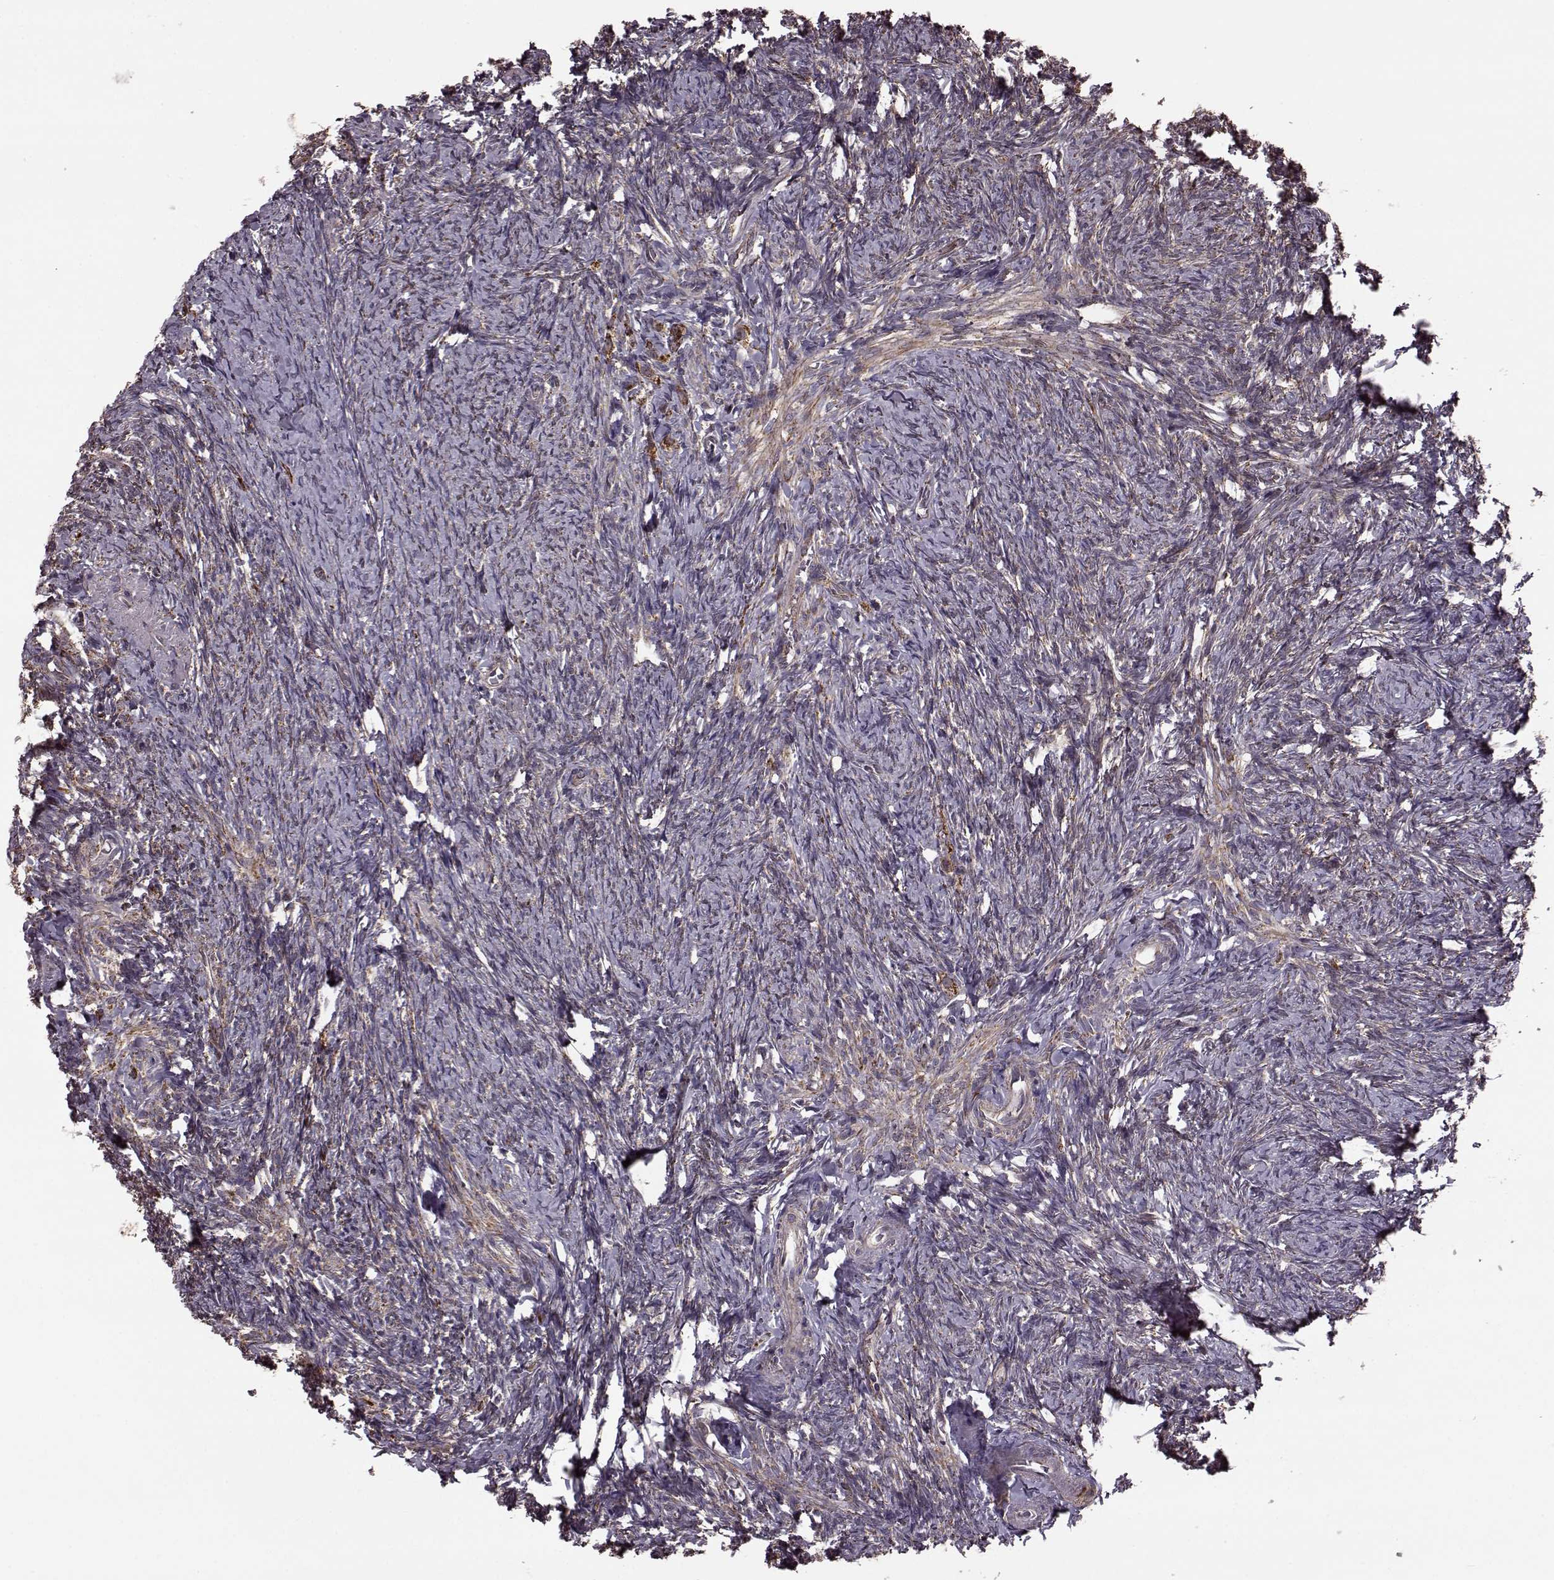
{"staining": {"intensity": "moderate", "quantity": ">75%", "location": "cytoplasmic/membranous"}, "tissue": "ovary", "cell_type": "Follicle cells", "image_type": "normal", "snomed": [{"axis": "morphology", "description": "Normal tissue, NOS"}, {"axis": "topography", "description": "Ovary"}], "caption": "Human ovary stained for a protein (brown) exhibits moderate cytoplasmic/membranous positive staining in about >75% of follicle cells.", "gene": "PUDP", "patient": {"sex": "female", "age": 72}}